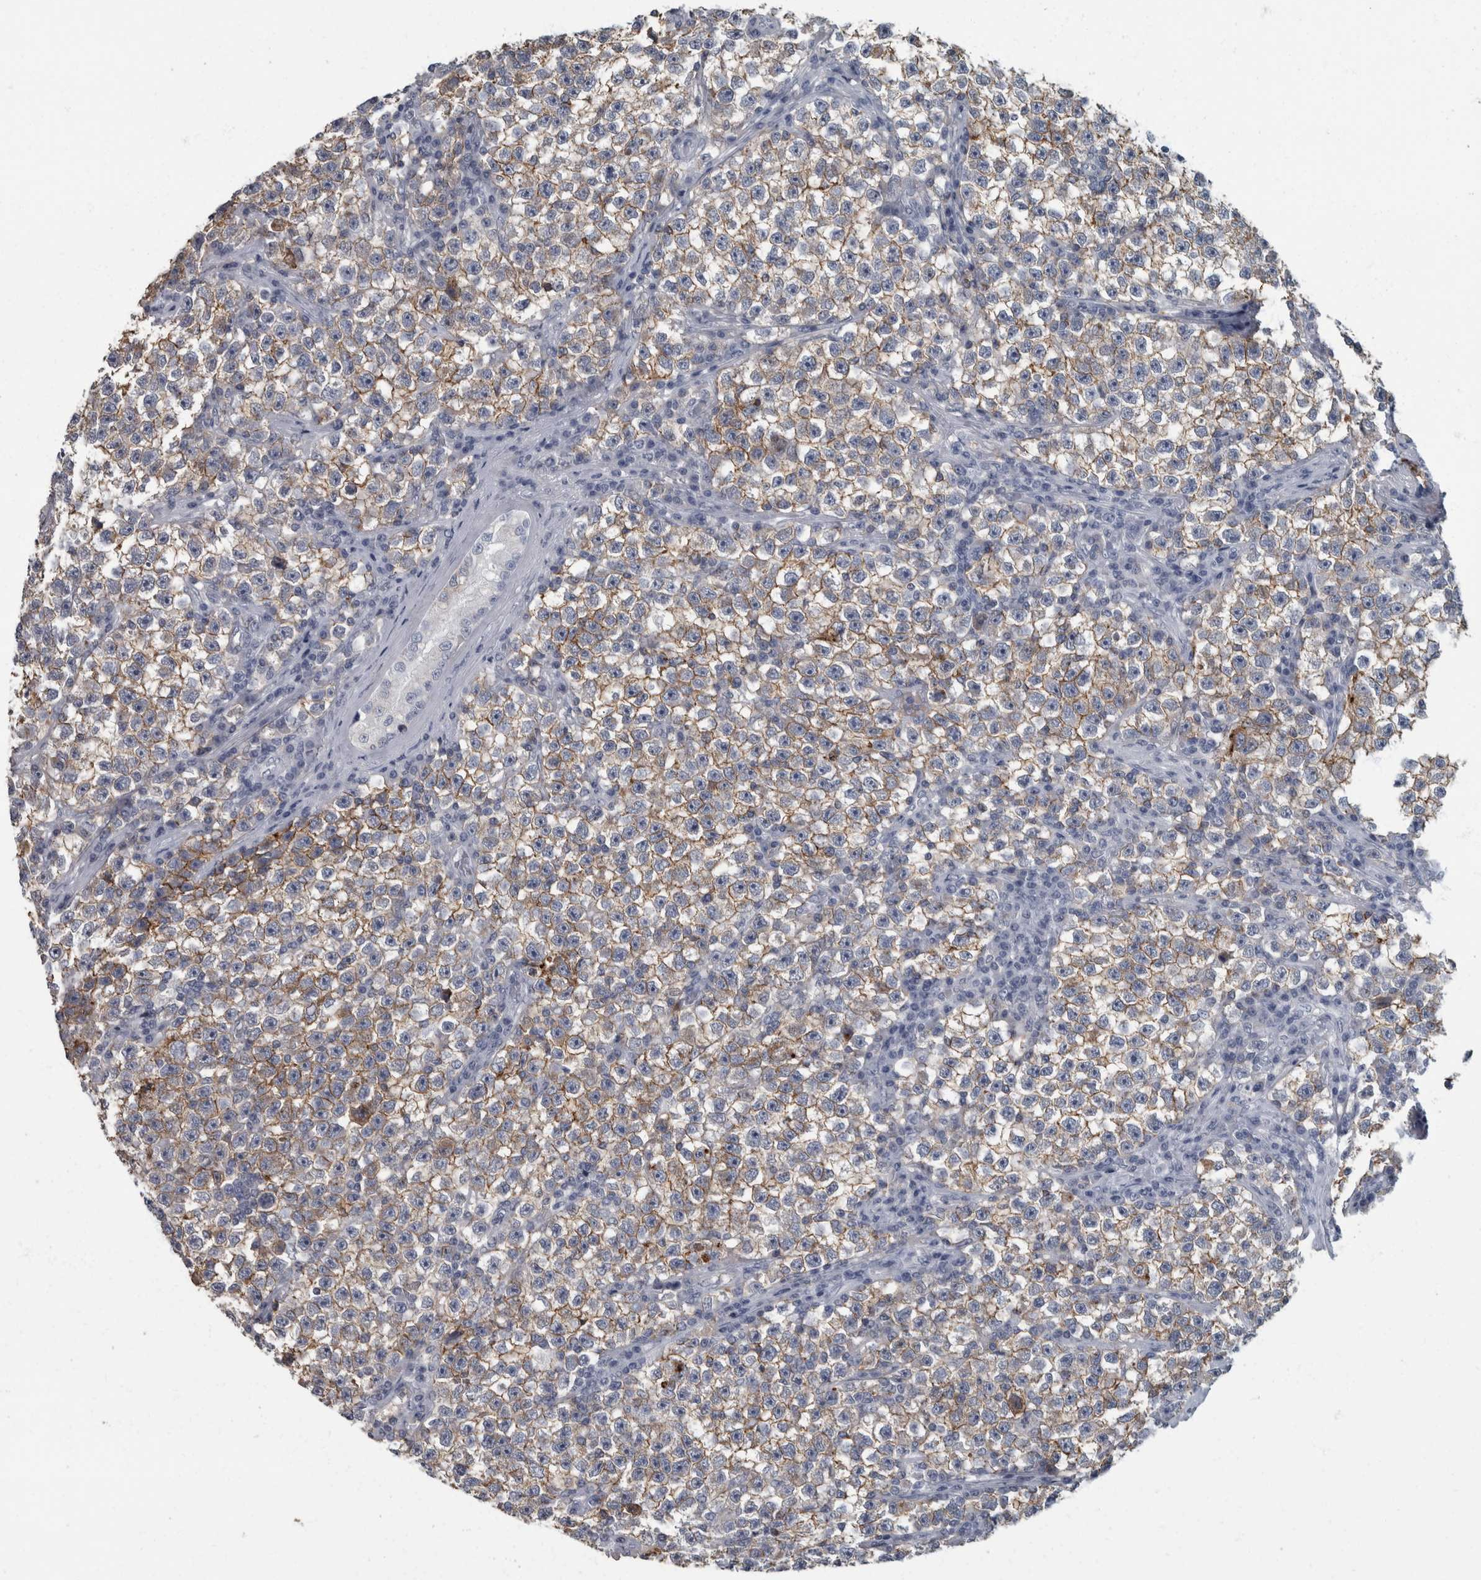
{"staining": {"intensity": "weak", "quantity": ">75%", "location": "cytoplasmic/membranous"}, "tissue": "testis cancer", "cell_type": "Tumor cells", "image_type": "cancer", "snomed": [{"axis": "morphology", "description": "Seminoma, NOS"}, {"axis": "topography", "description": "Testis"}], "caption": "This is an image of immunohistochemistry (IHC) staining of testis cancer, which shows weak staining in the cytoplasmic/membranous of tumor cells.", "gene": "DSG2", "patient": {"sex": "male", "age": 22}}